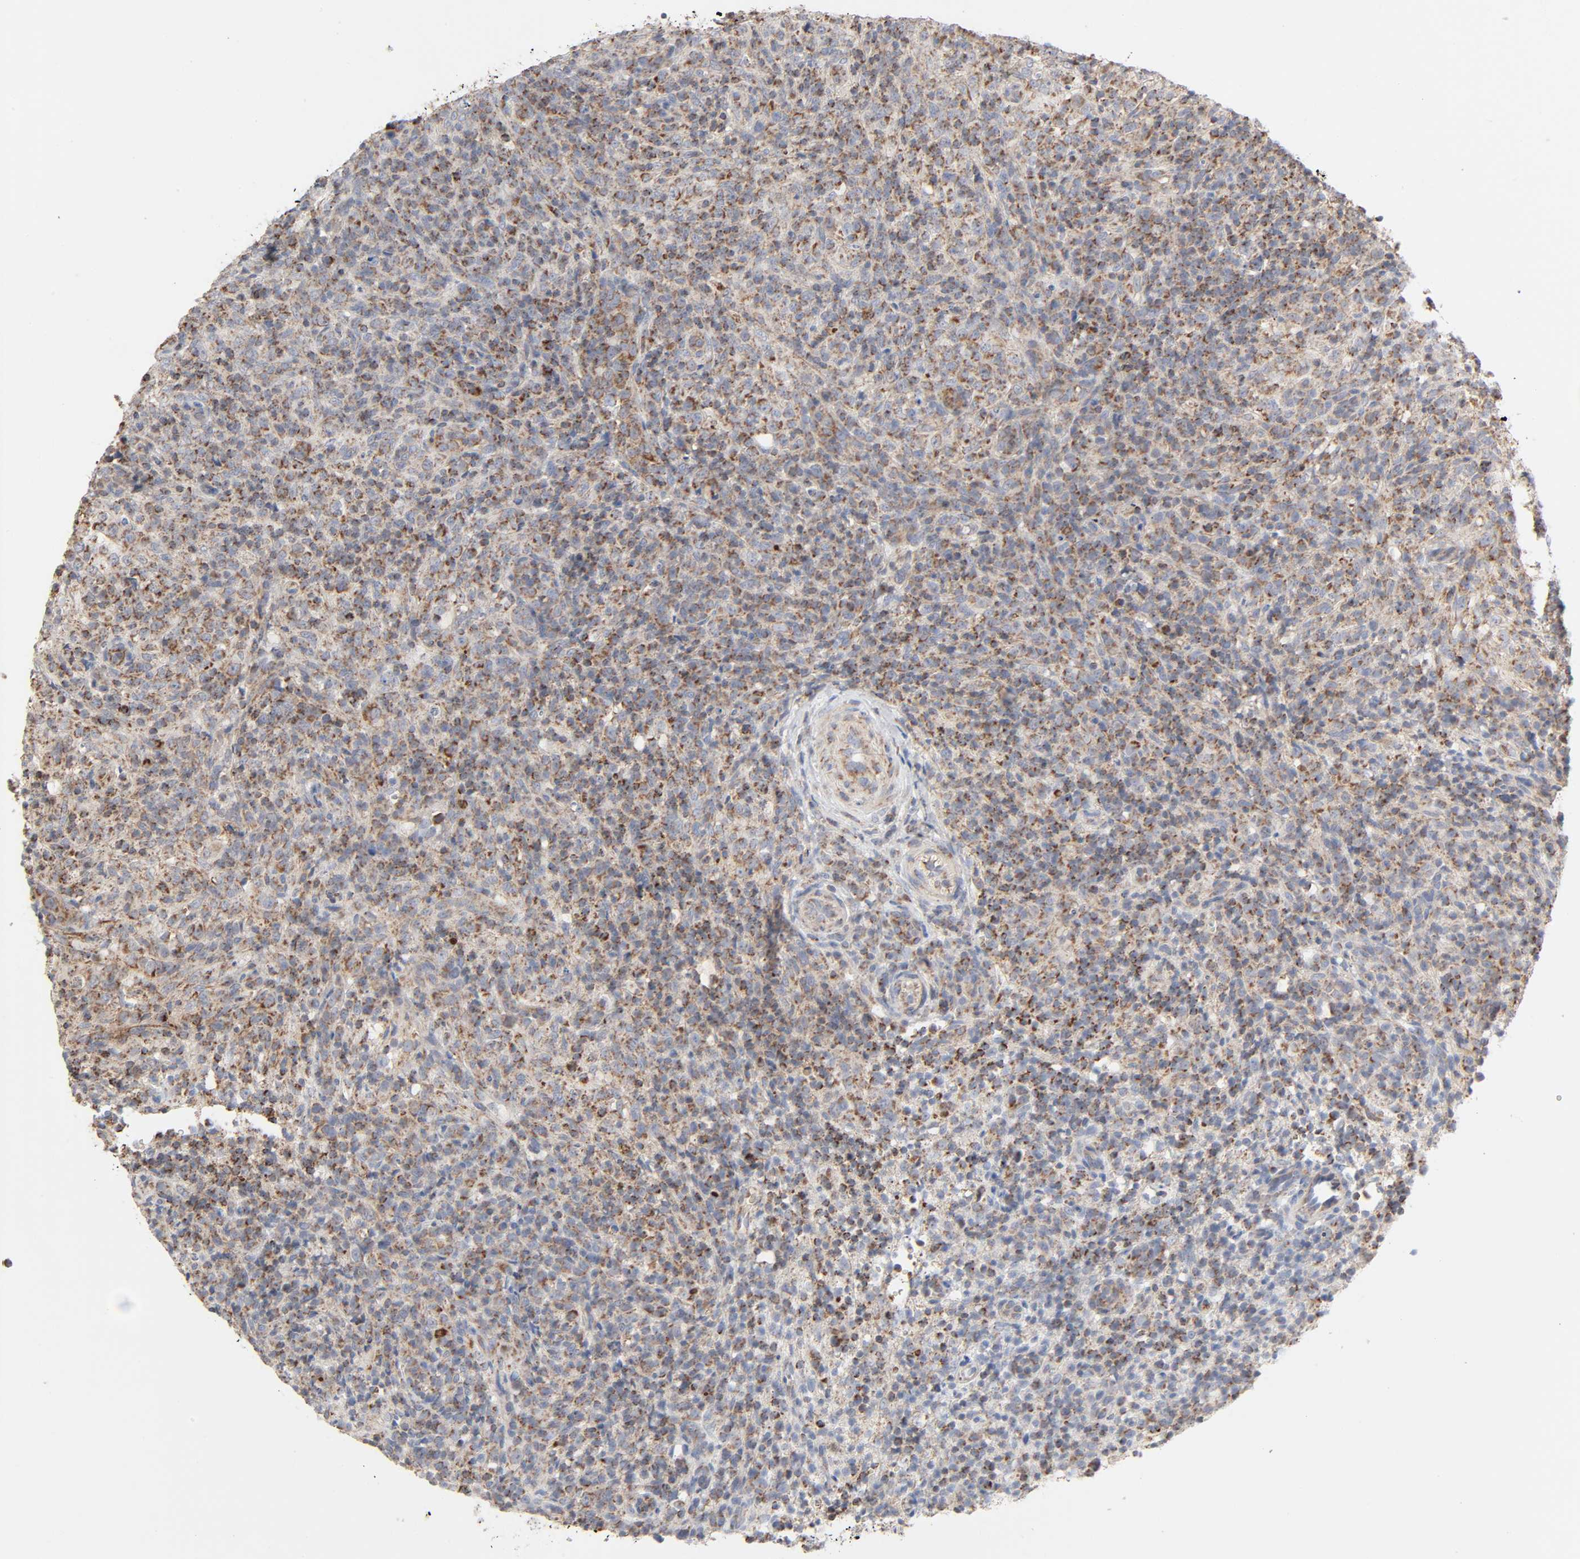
{"staining": {"intensity": "moderate", "quantity": ">75%", "location": "cytoplasmic/membranous"}, "tissue": "lymphoma", "cell_type": "Tumor cells", "image_type": "cancer", "snomed": [{"axis": "morphology", "description": "Malignant lymphoma, non-Hodgkin's type, High grade"}, {"axis": "topography", "description": "Lymph node"}], "caption": "High-grade malignant lymphoma, non-Hodgkin's type was stained to show a protein in brown. There is medium levels of moderate cytoplasmic/membranous staining in about >75% of tumor cells. (DAB IHC, brown staining for protein, blue staining for nuclei).", "gene": "SYT16", "patient": {"sex": "female", "age": 76}}